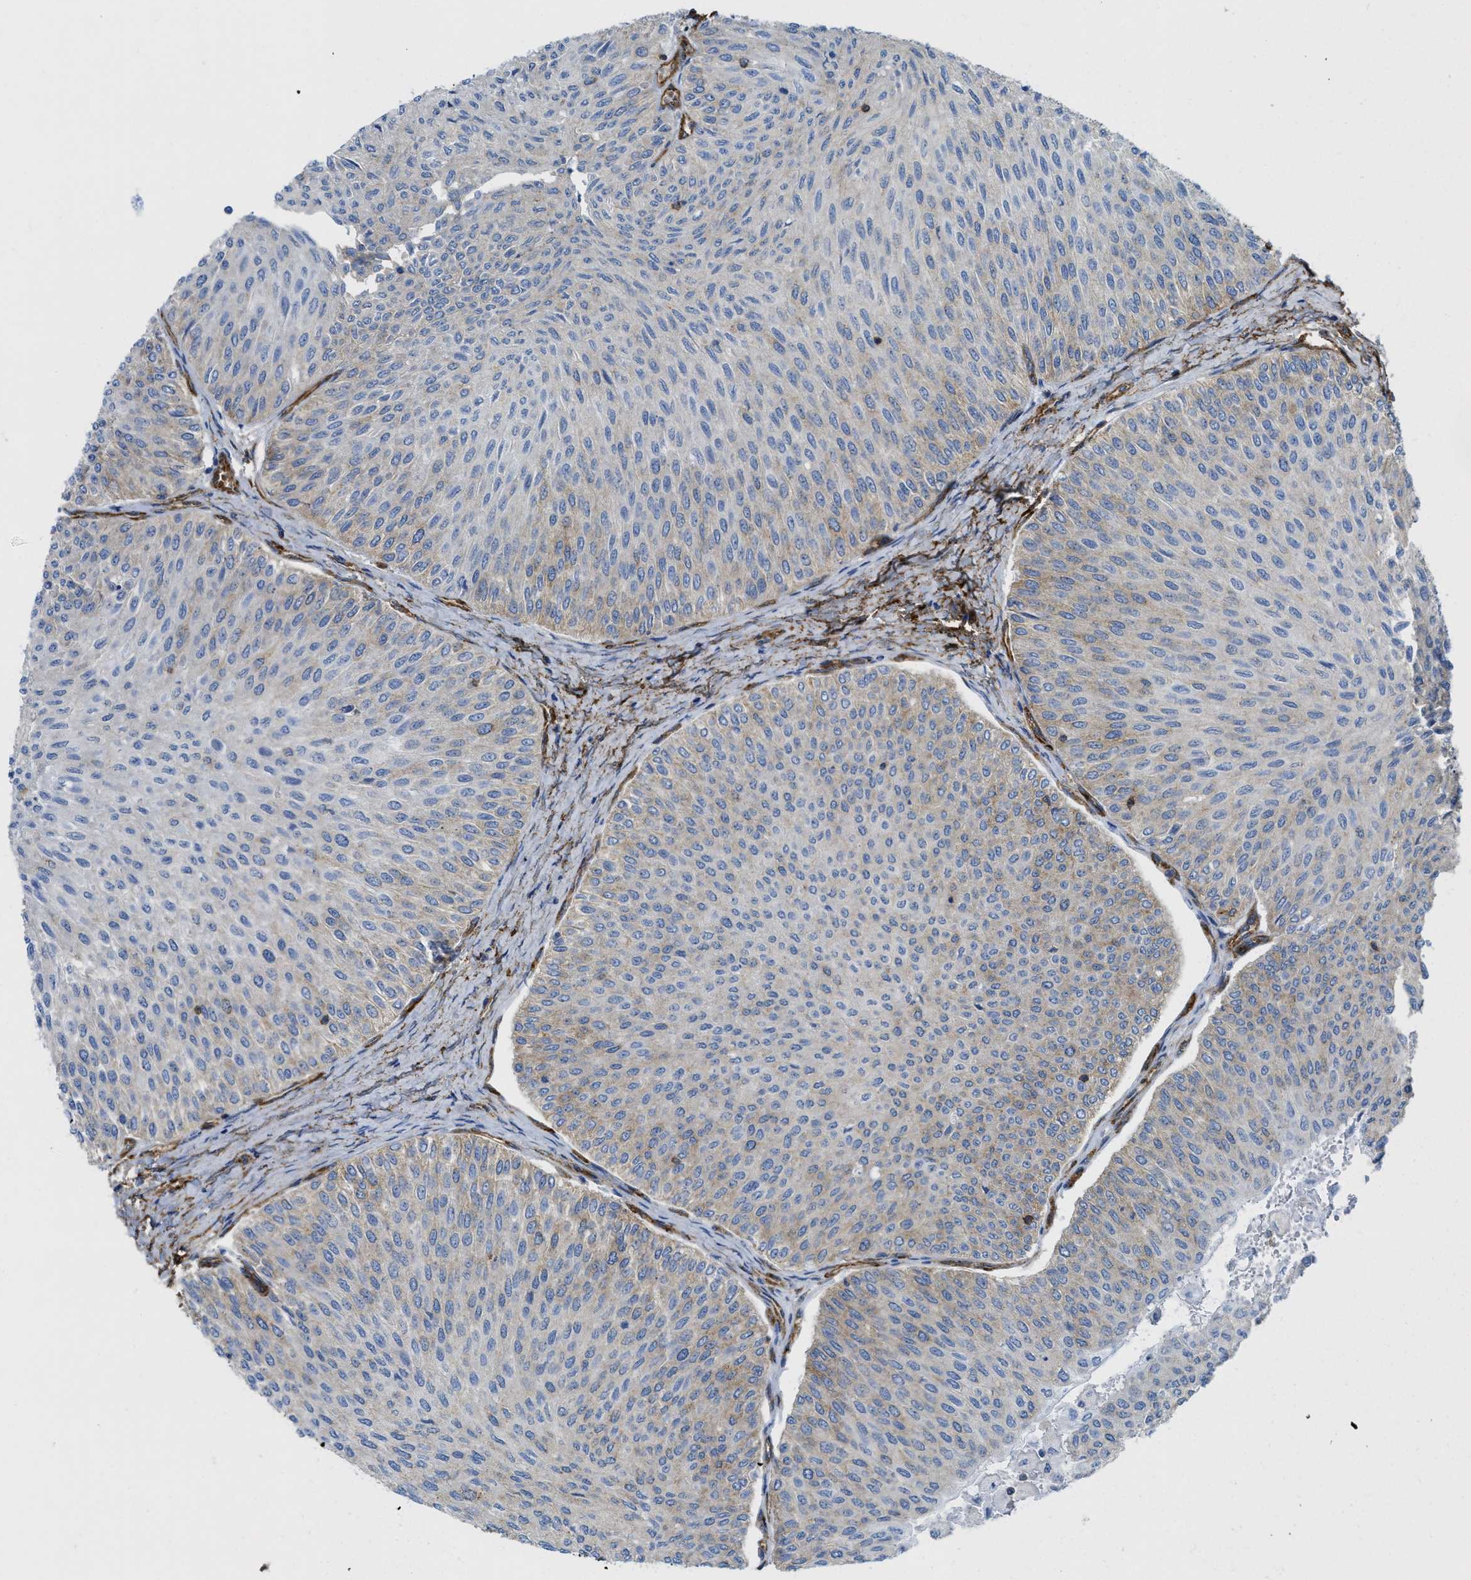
{"staining": {"intensity": "weak", "quantity": "25%-75%", "location": "cytoplasmic/membranous"}, "tissue": "urothelial cancer", "cell_type": "Tumor cells", "image_type": "cancer", "snomed": [{"axis": "morphology", "description": "Urothelial carcinoma, Low grade"}, {"axis": "topography", "description": "Urinary bladder"}], "caption": "Weak cytoplasmic/membranous protein expression is identified in about 25%-75% of tumor cells in urothelial carcinoma (low-grade). (Stains: DAB in brown, nuclei in blue, Microscopy: brightfield microscopy at high magnification).", "gene": "HIP1", "patient": {"sex": "male", "age": 78}}